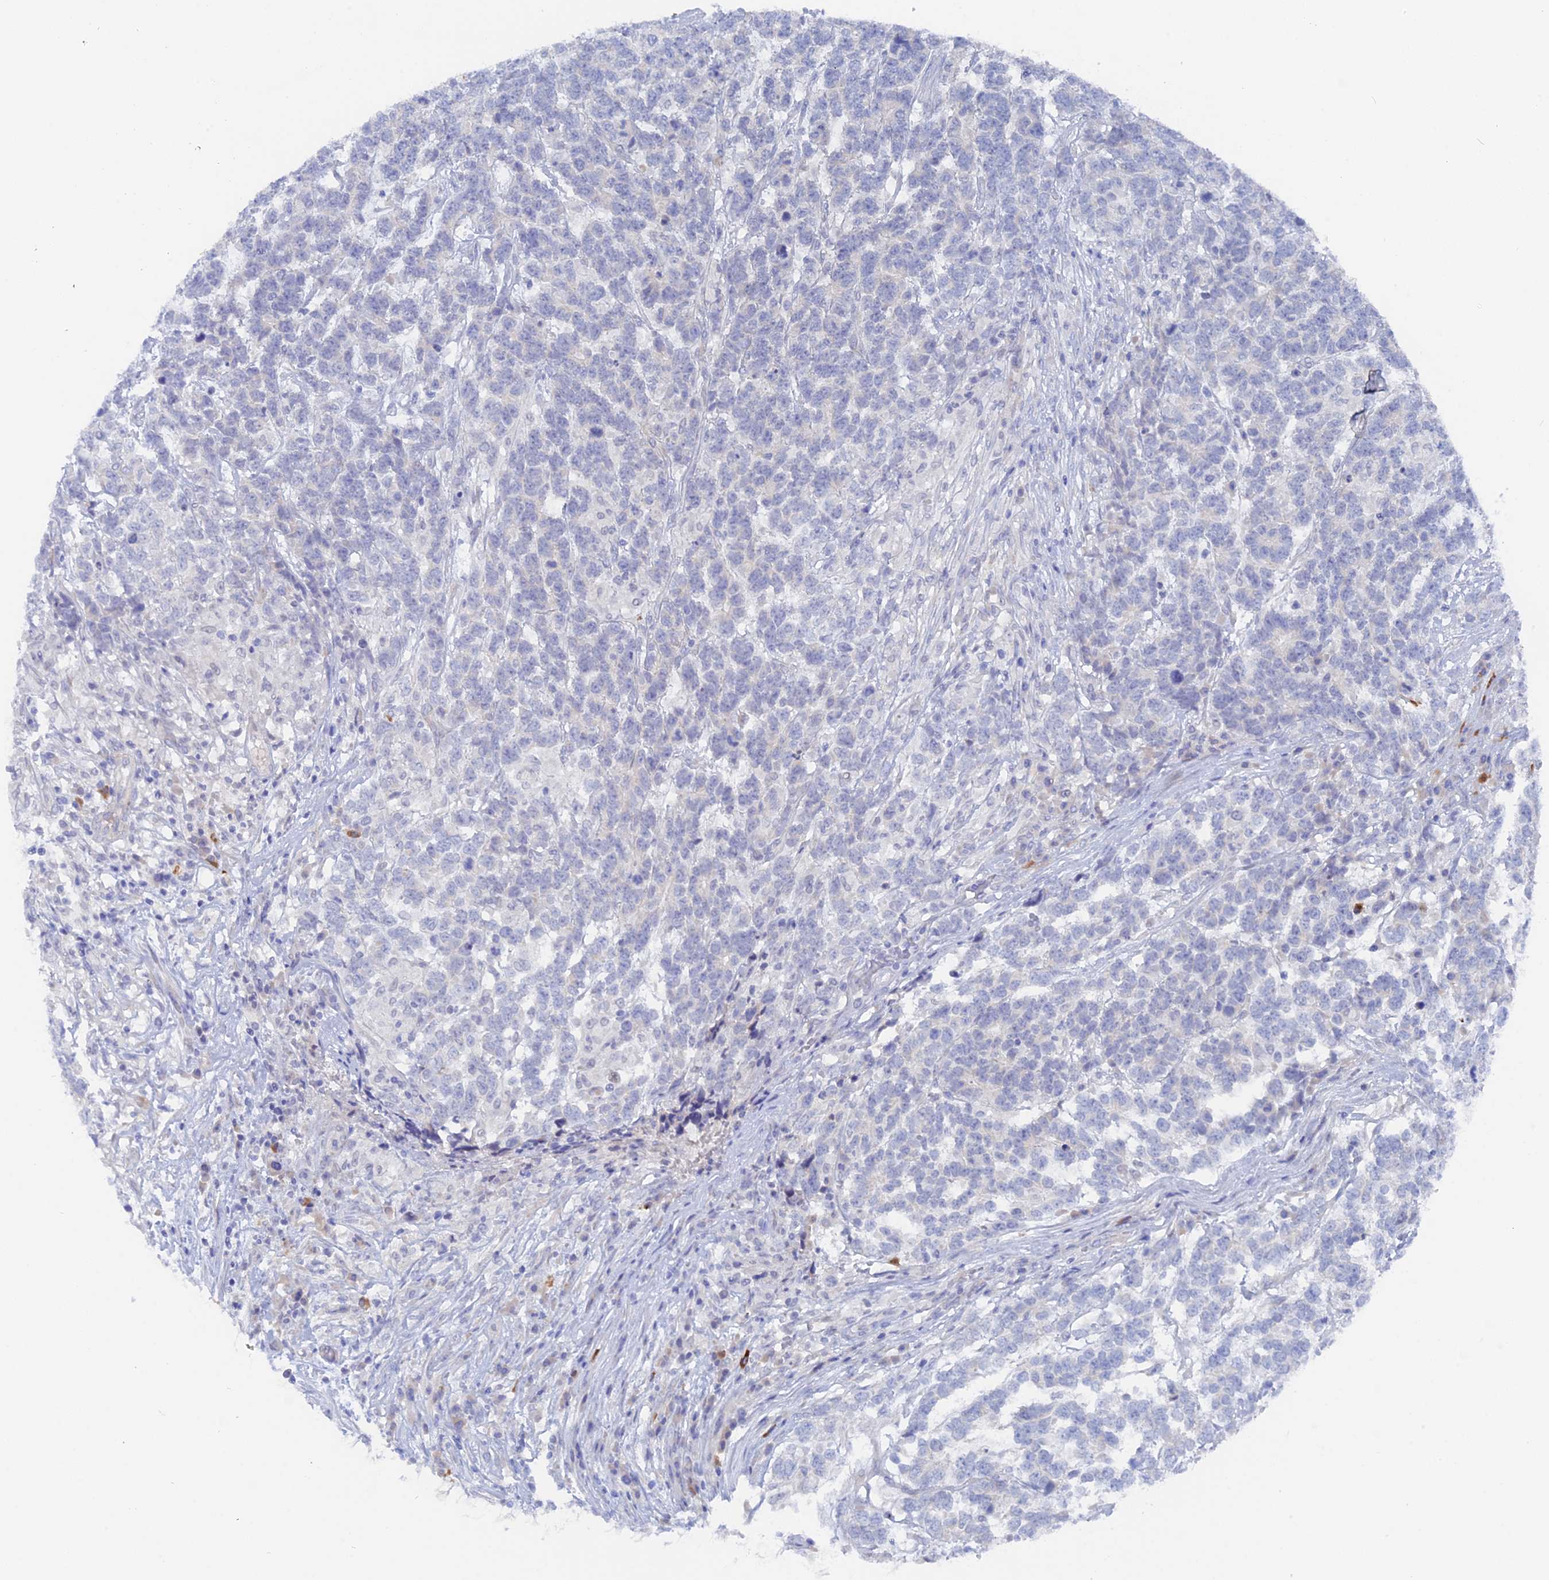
{"staining": {"intensity": "negative", "quantity": "none", "location": "none"}, "tissue": "testis cancer", "cell_type": "Tumor cells", "image_type": "cancer", "snomed": [{"axis": "morphology", "description": "Carcinoma, Embryonal, NOS"}, {"axis": "topography", "description": "Testis"}], "caption": "This is a image of immunohistochemistry (IHC) staining of embryonal carcinoma (testis), which shows no staining in tumor cells. The staining was performed using DAB to visualize the protein expression in brown, while the nuclei were stained in blue with hematoxylin (Magnification: 20x).", "gene": "DACT3", "patient": {"sex": "male", "age": 26}}